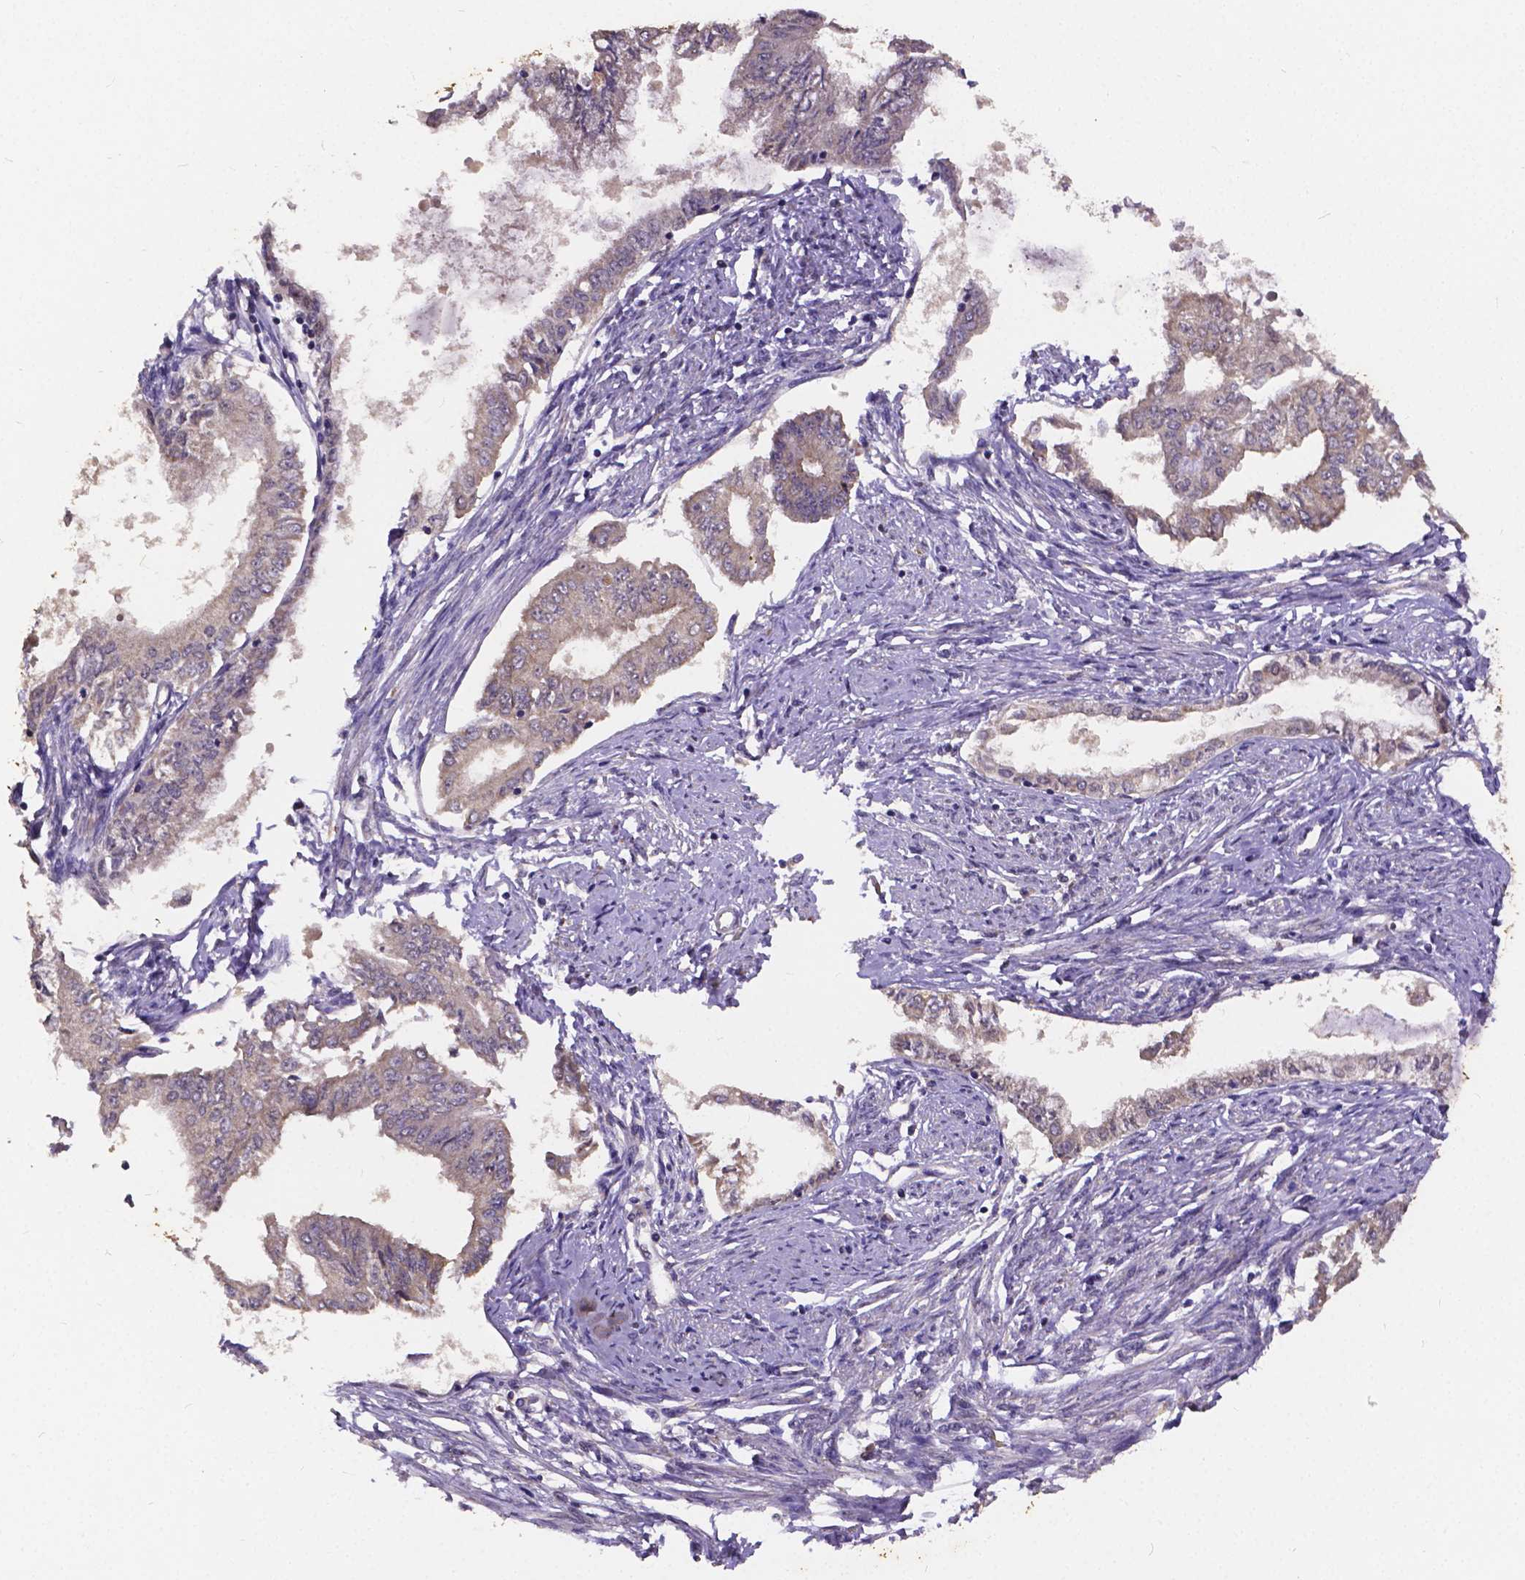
{"staining": {"intensity": "weak", "quantity": "<25%", "location": "cytoplasmic/membranous"}, "tissue": "endometrial cancer", "cell_type": "Tumor cells", "image_type": "cancer", "snomed": [{"axis": "morphology", "description": "Adenocarcinoma, NOS"}, {"axis": "topography", "description": "Endometrium"}], "caption": "This is a histopathology image of IHC staining of endometrial cancer, which shows no staining in tumor cells.", "gene": "CTNNA2", "patient": {"sex": "female", "age": 76}}